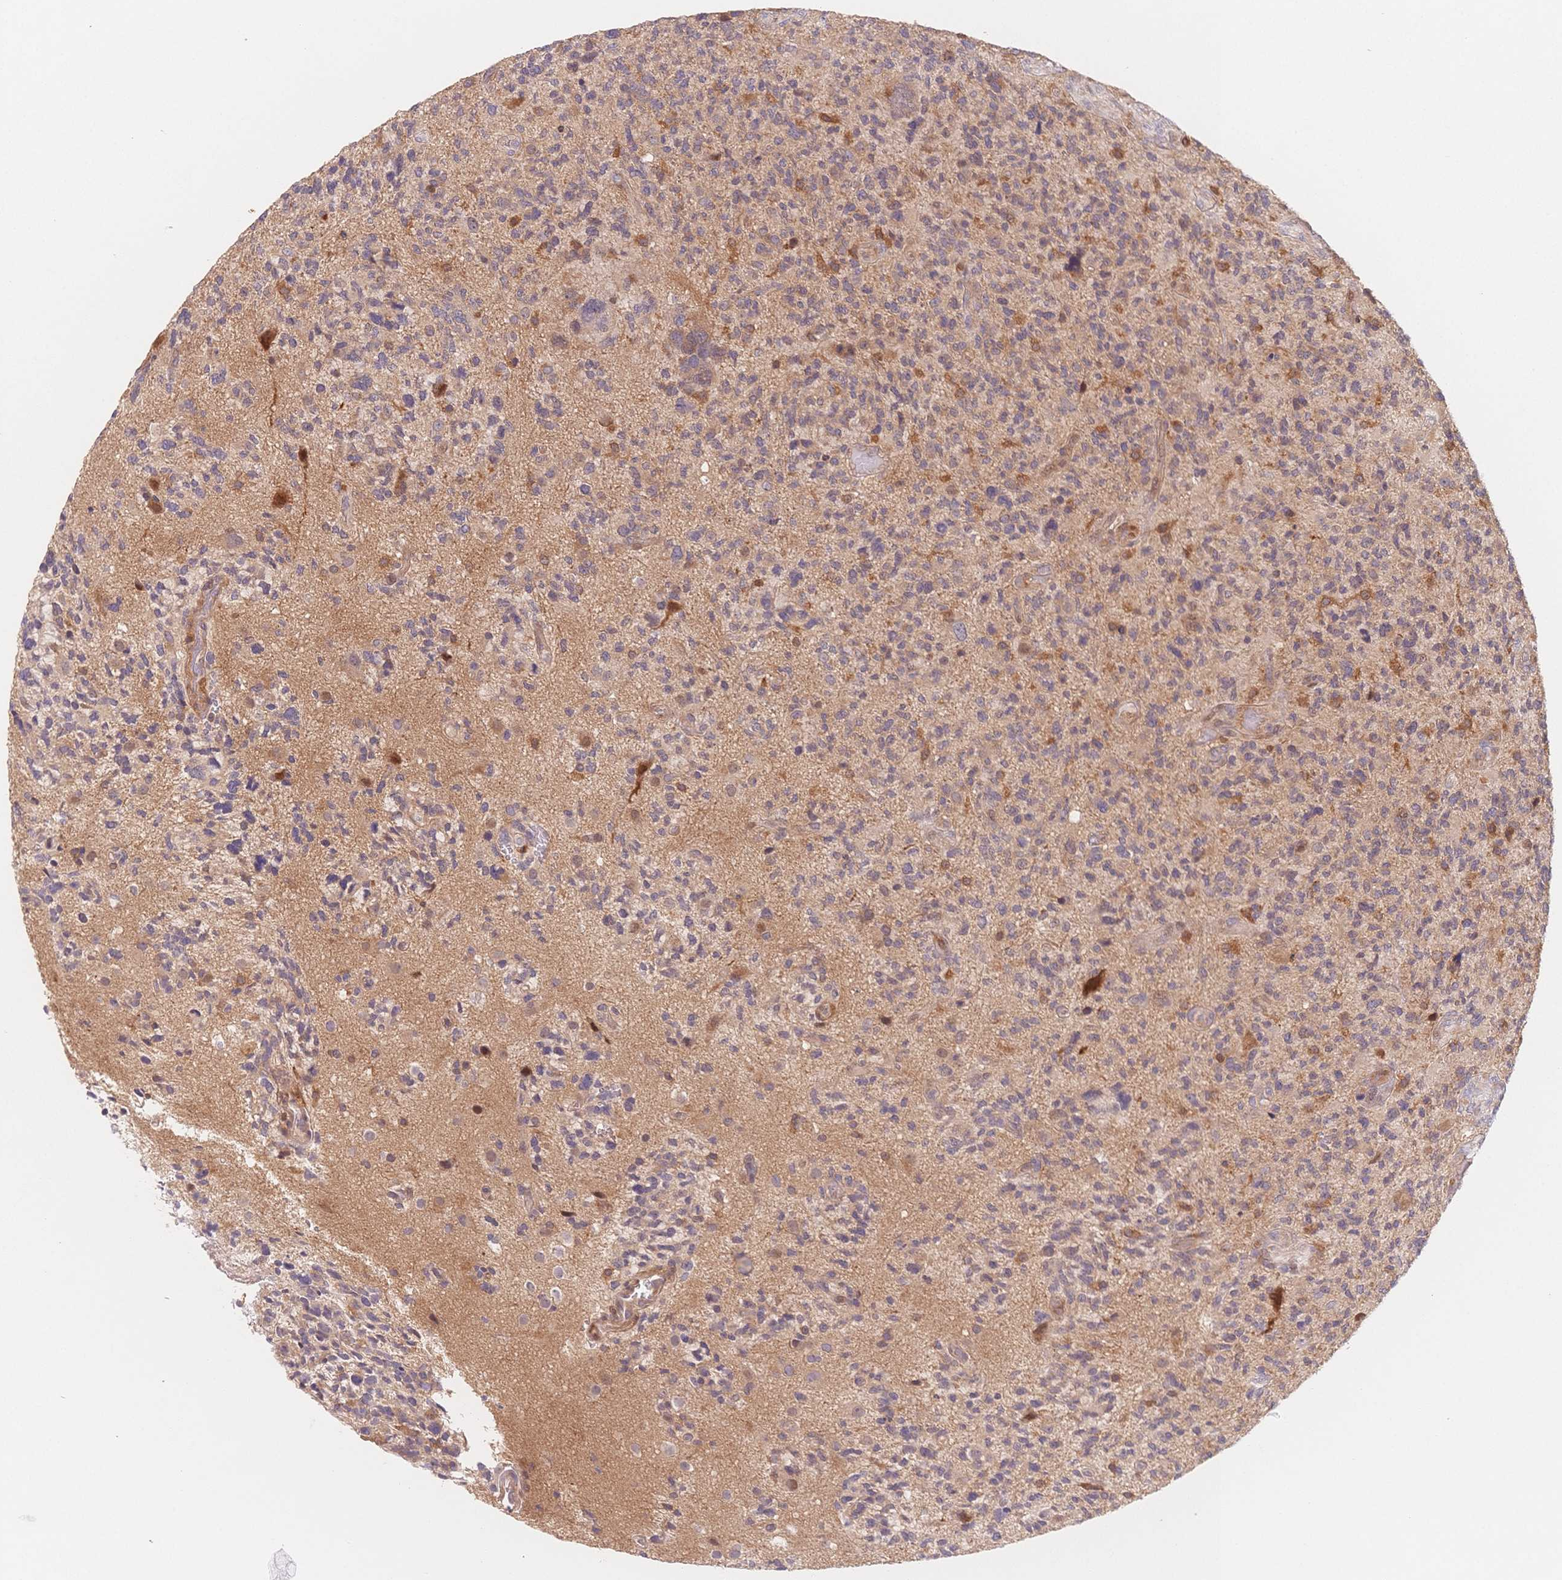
{"staining": {"intensity": "negative", "quantity": "none", "location": "none"}, "tissue": "glioma", "cell_type": "Tumor cells", "image_type": "cancer", "snomed": [{"axis": "morphology", "description": "Glioma, malignant, High grade"}, {"axis": "topography", "description": "Brain"}], "caption": "There is no significant expression in tumor cells of glioma.", "gene": "C12orf75", "patient": {"sex": "female", "age": 71}}